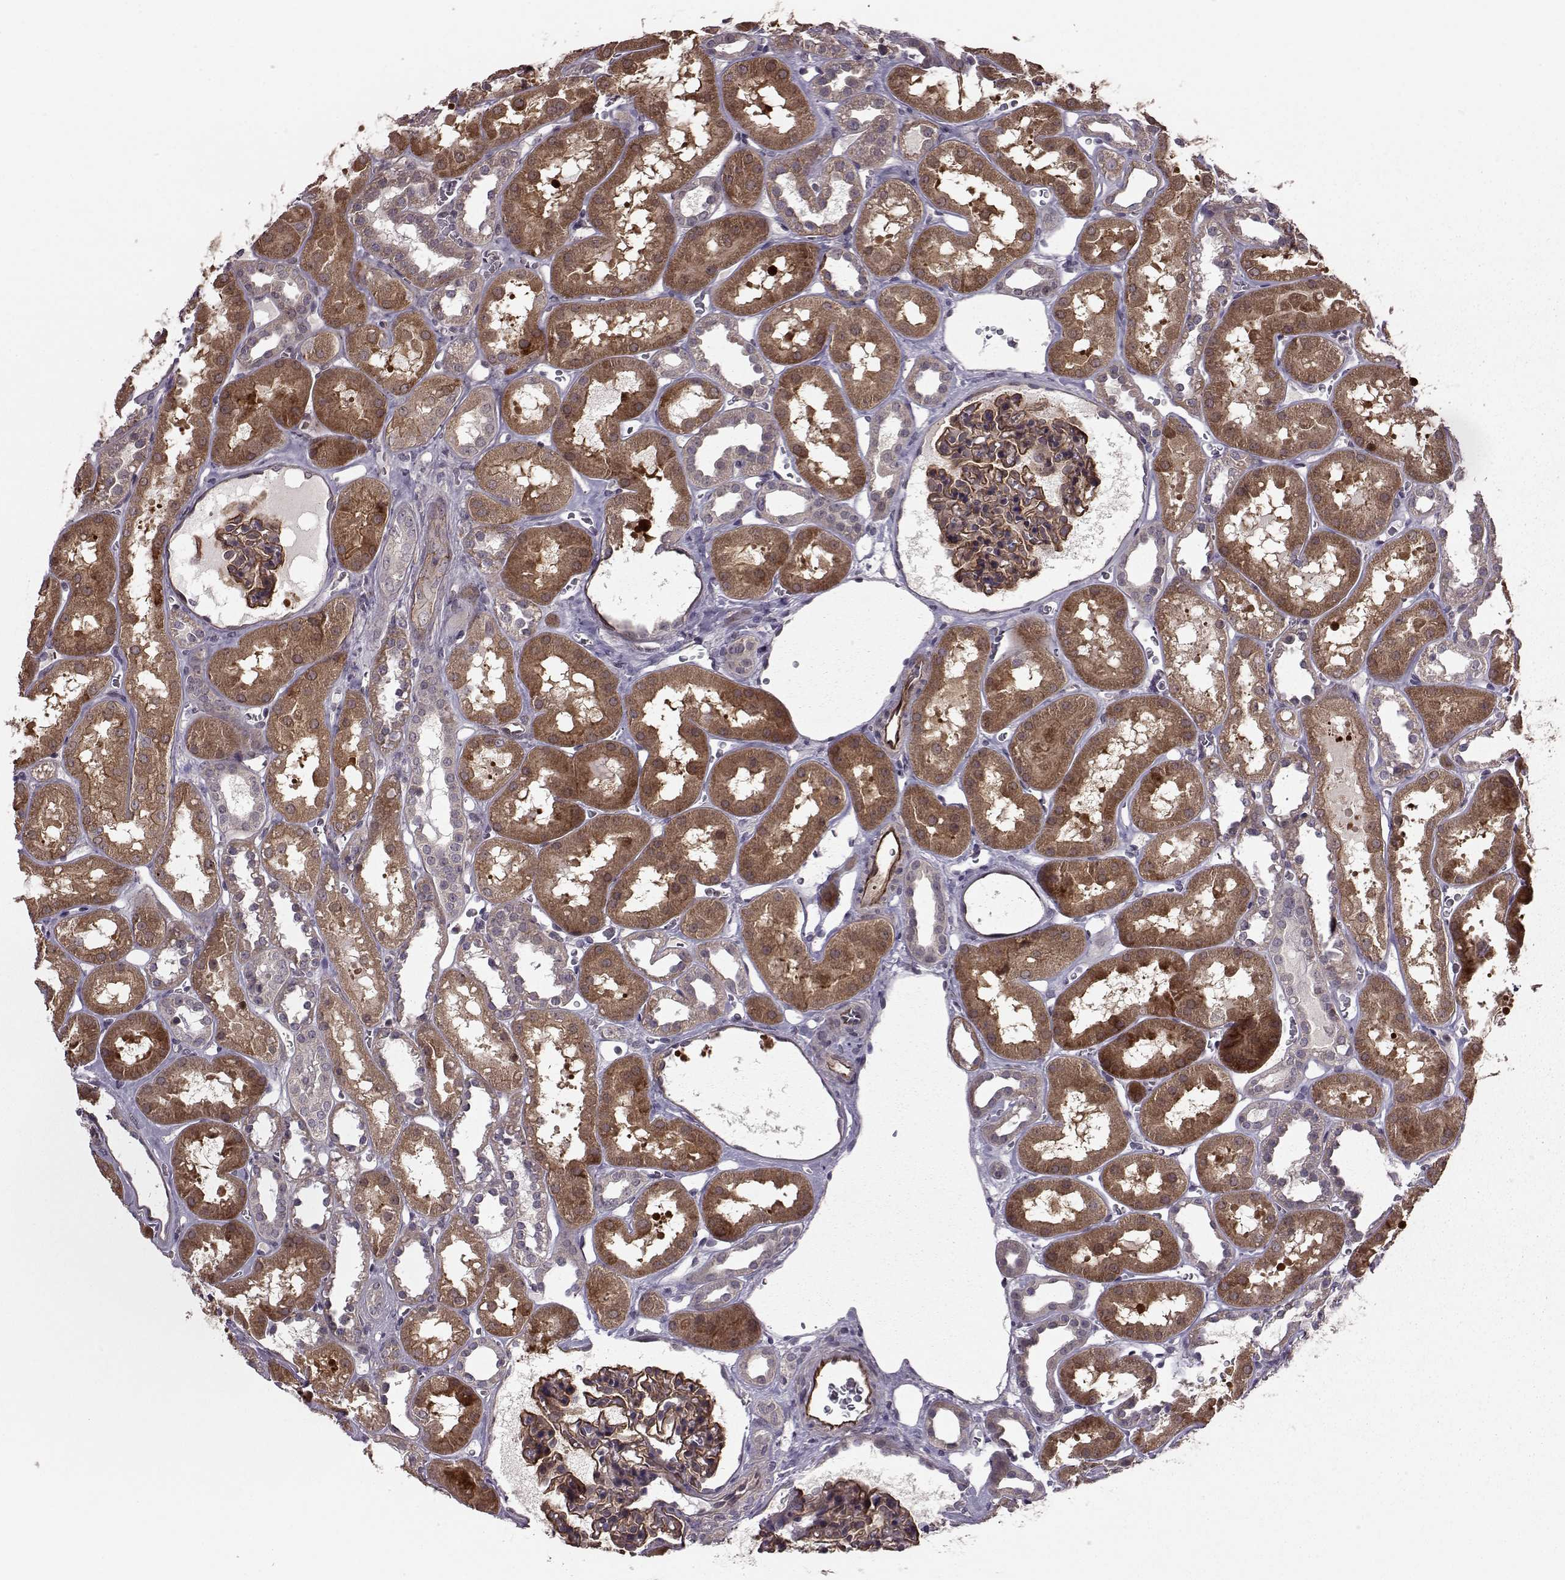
{"staining": {"intensity": "strong", "quantity": ">75%", "location": "cytoplasmic/membranous"}, "tissue": "kidney", "cell_type": "Cells in glomeruli", "image_type": "normal", "snomed": [{"axis": "morphology", "description": "Normal tissue, NOS"}, {"axis": "topography", "description": "Kidney"}], "caption": "IHC staining of normal kidney, which displays high levels of strong cytoplasmic/membranous staining in approximately >75% of cells in glomeruli indicating strong cytoplasmic/membranous protein staining. The staining was performed using DAB (3,3'-diaminobenzidine) (brown) for protein detection and nuclei were counterstained in hematoxylin (blue).", "gene": "SYNPO", "patient": {"sex": "female", "age": 41}}